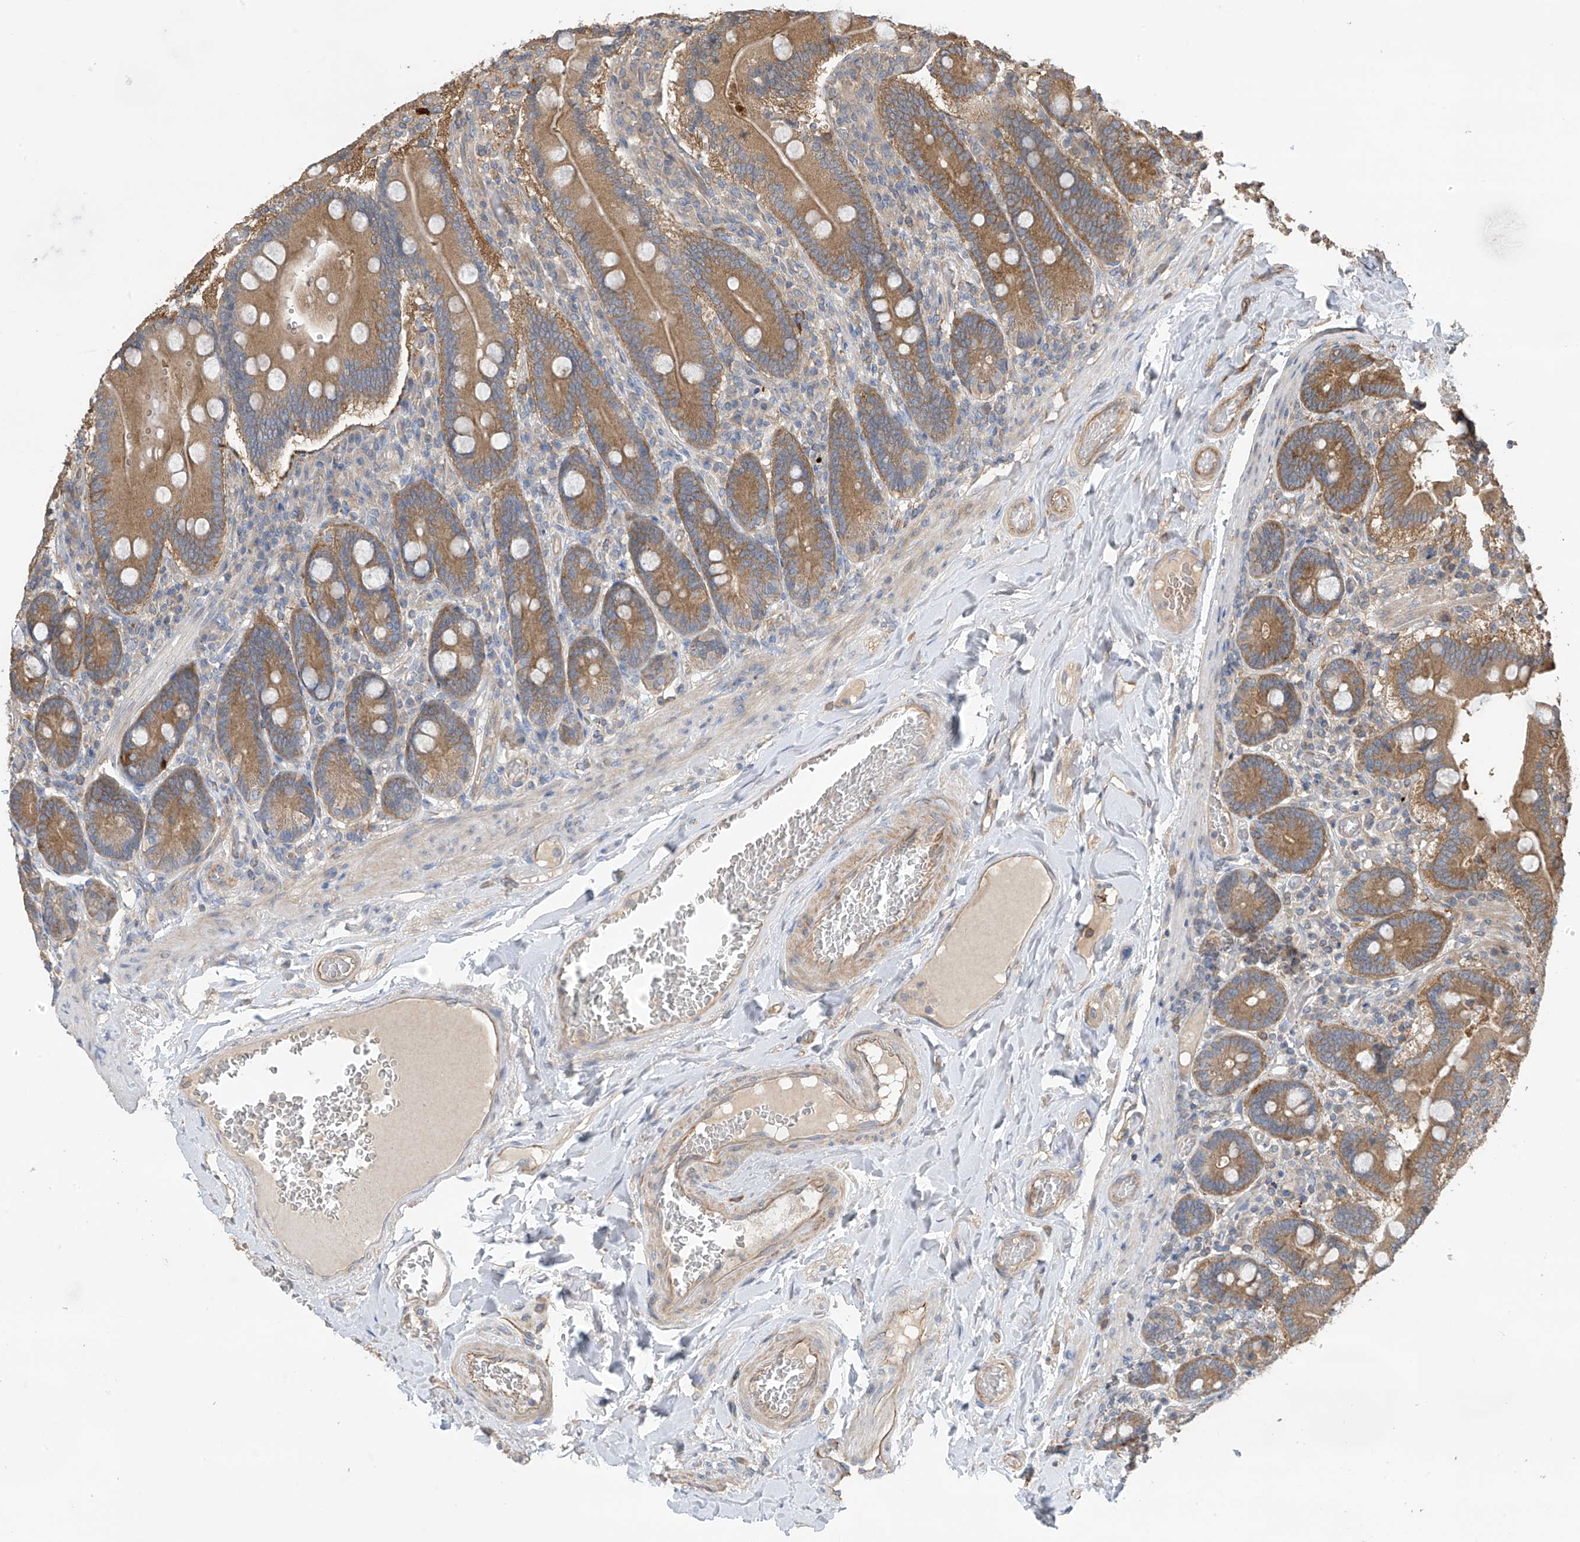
{"staining": {"intensity": "moderate", "quantity": ">75%", "location": "cytoplasmic/membranous"}, "tissue": "duodenum", "cell_type": "Glandular cells", "image_type": "normal", "snomed": [{"axis": "morphology", "description": "Normal tissue, NOS"}, {"axis": "topography", "description": "Duodenum"}], "caption": "Immunohistochemistry photomicrograph of benign duodenum: human duodenum stained using immunohistochemistry demonstrates medium levels of moderate protein expression localized specifically in the cytoplasmic/membranous of glandular cells, appearing as a cytoplasmic/membranous brown color.", "gene": "PHACTR4", "patient": {"sex": "female", "age": 62}}